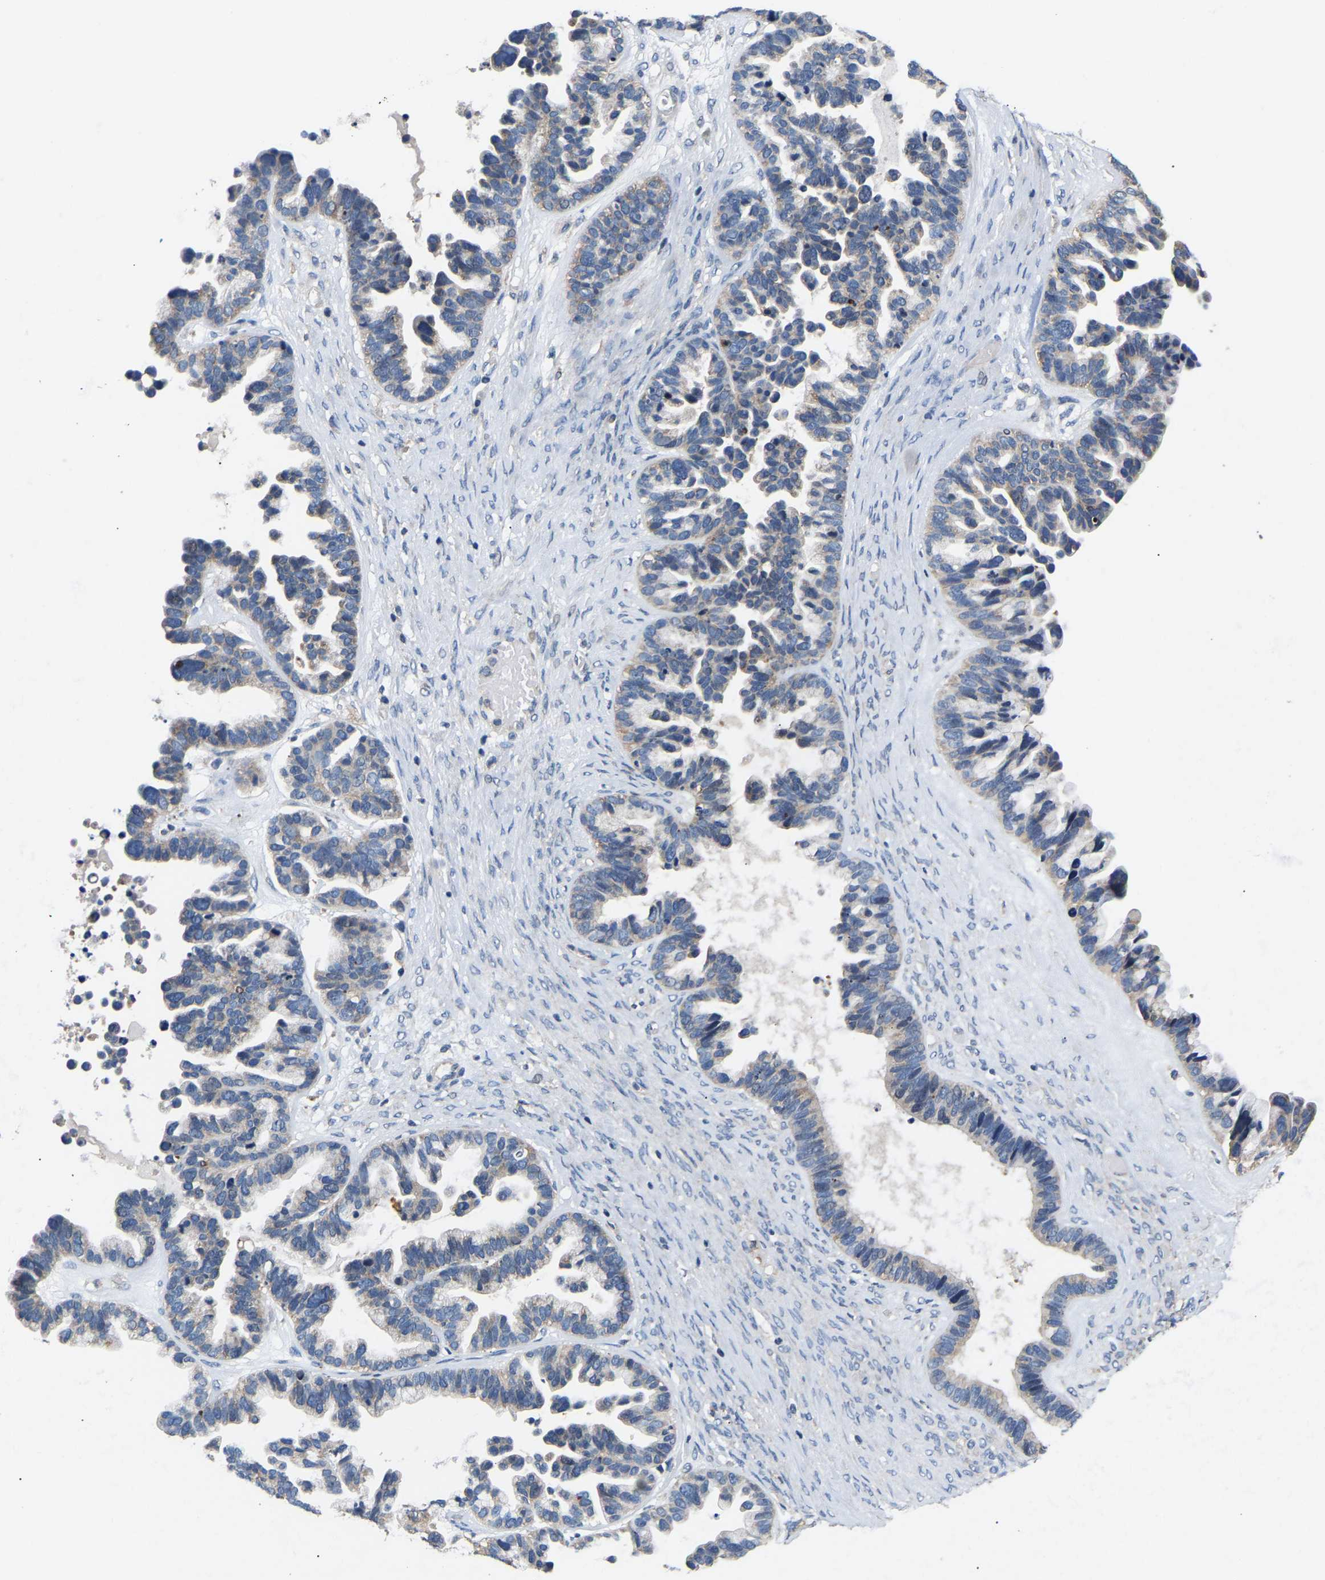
{"staining": {"intensity": "weak", "quantity": "<25%", "location": "cytoplasmic/membranous"}, "tissue": "ovarian cancer", "cell_type": "Tumor cells", "image_type": "cancer", "snomed": [{"axis": "morphology", "description": "Cystadenocarcinoma, serous, NOS"}, {"axis": "topography", "description": "Ovary"}], "caption": "The histopathology image shows no significant positivity in tumor cells of serous cystadenocarcinoma (ovarian).", "gene": "AIMP2", "patient": {"sex": "female", "age": 56}}